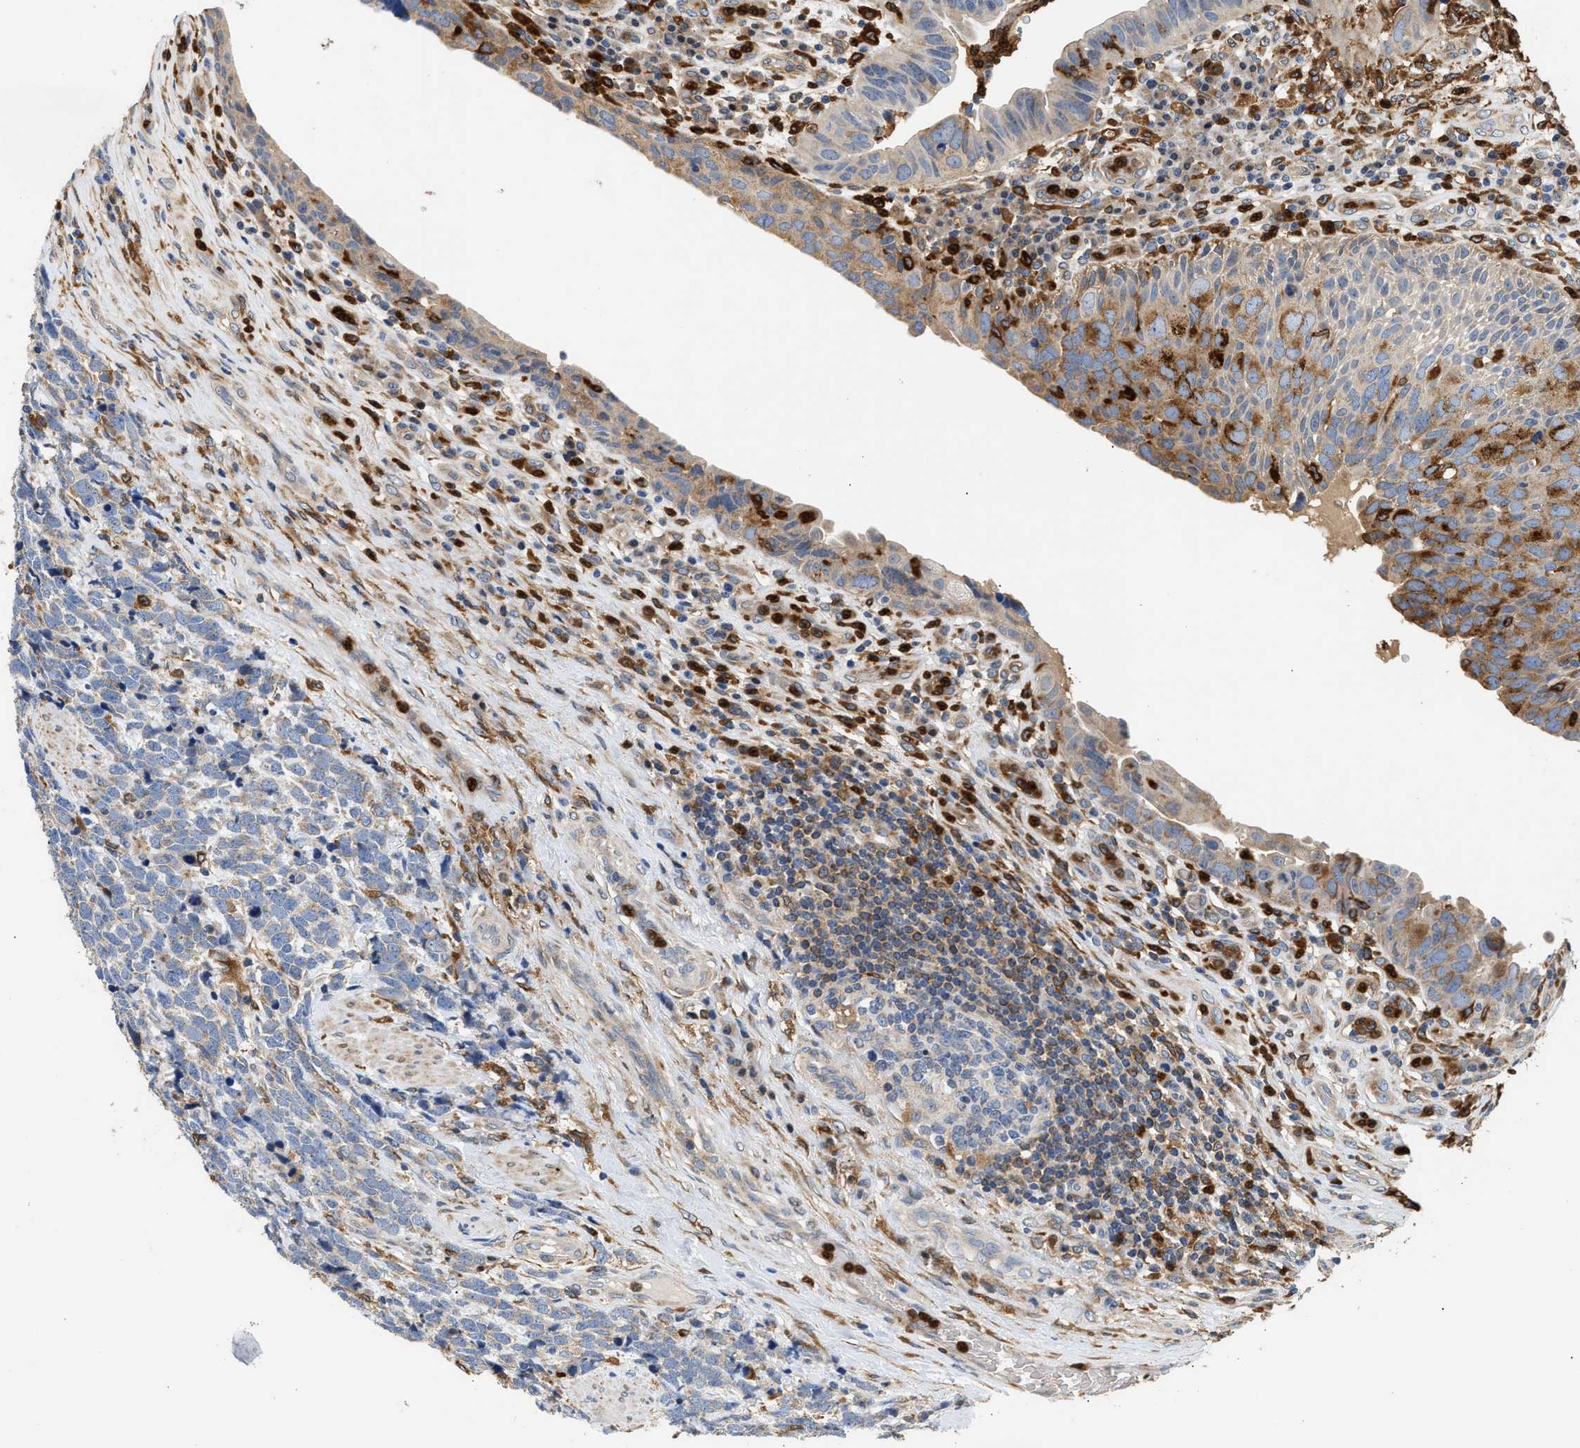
{"staining": {"intensity": "moderate", "quantity": "<25%", "location": "cytoplasmic/membranous"}, "tissue": "urothelial cancer", "cell_type": "Tumor cells", "image_type": "cancer", "snomed": [{"axis": "morphology", "description": "Urothelial carcinoma, High grade"}, {"axis": "topography", "description": "Urinary bladder"}], "caption": "Urothelial cancer stained for a protein displays moderate cytoplasmic/membranous positivity in tumor cells. (brown staining indicates protein expression, while blue staining denotes nuclei).", "gene": "RAB31", "patient": {"sex": "female", "age": 82}}